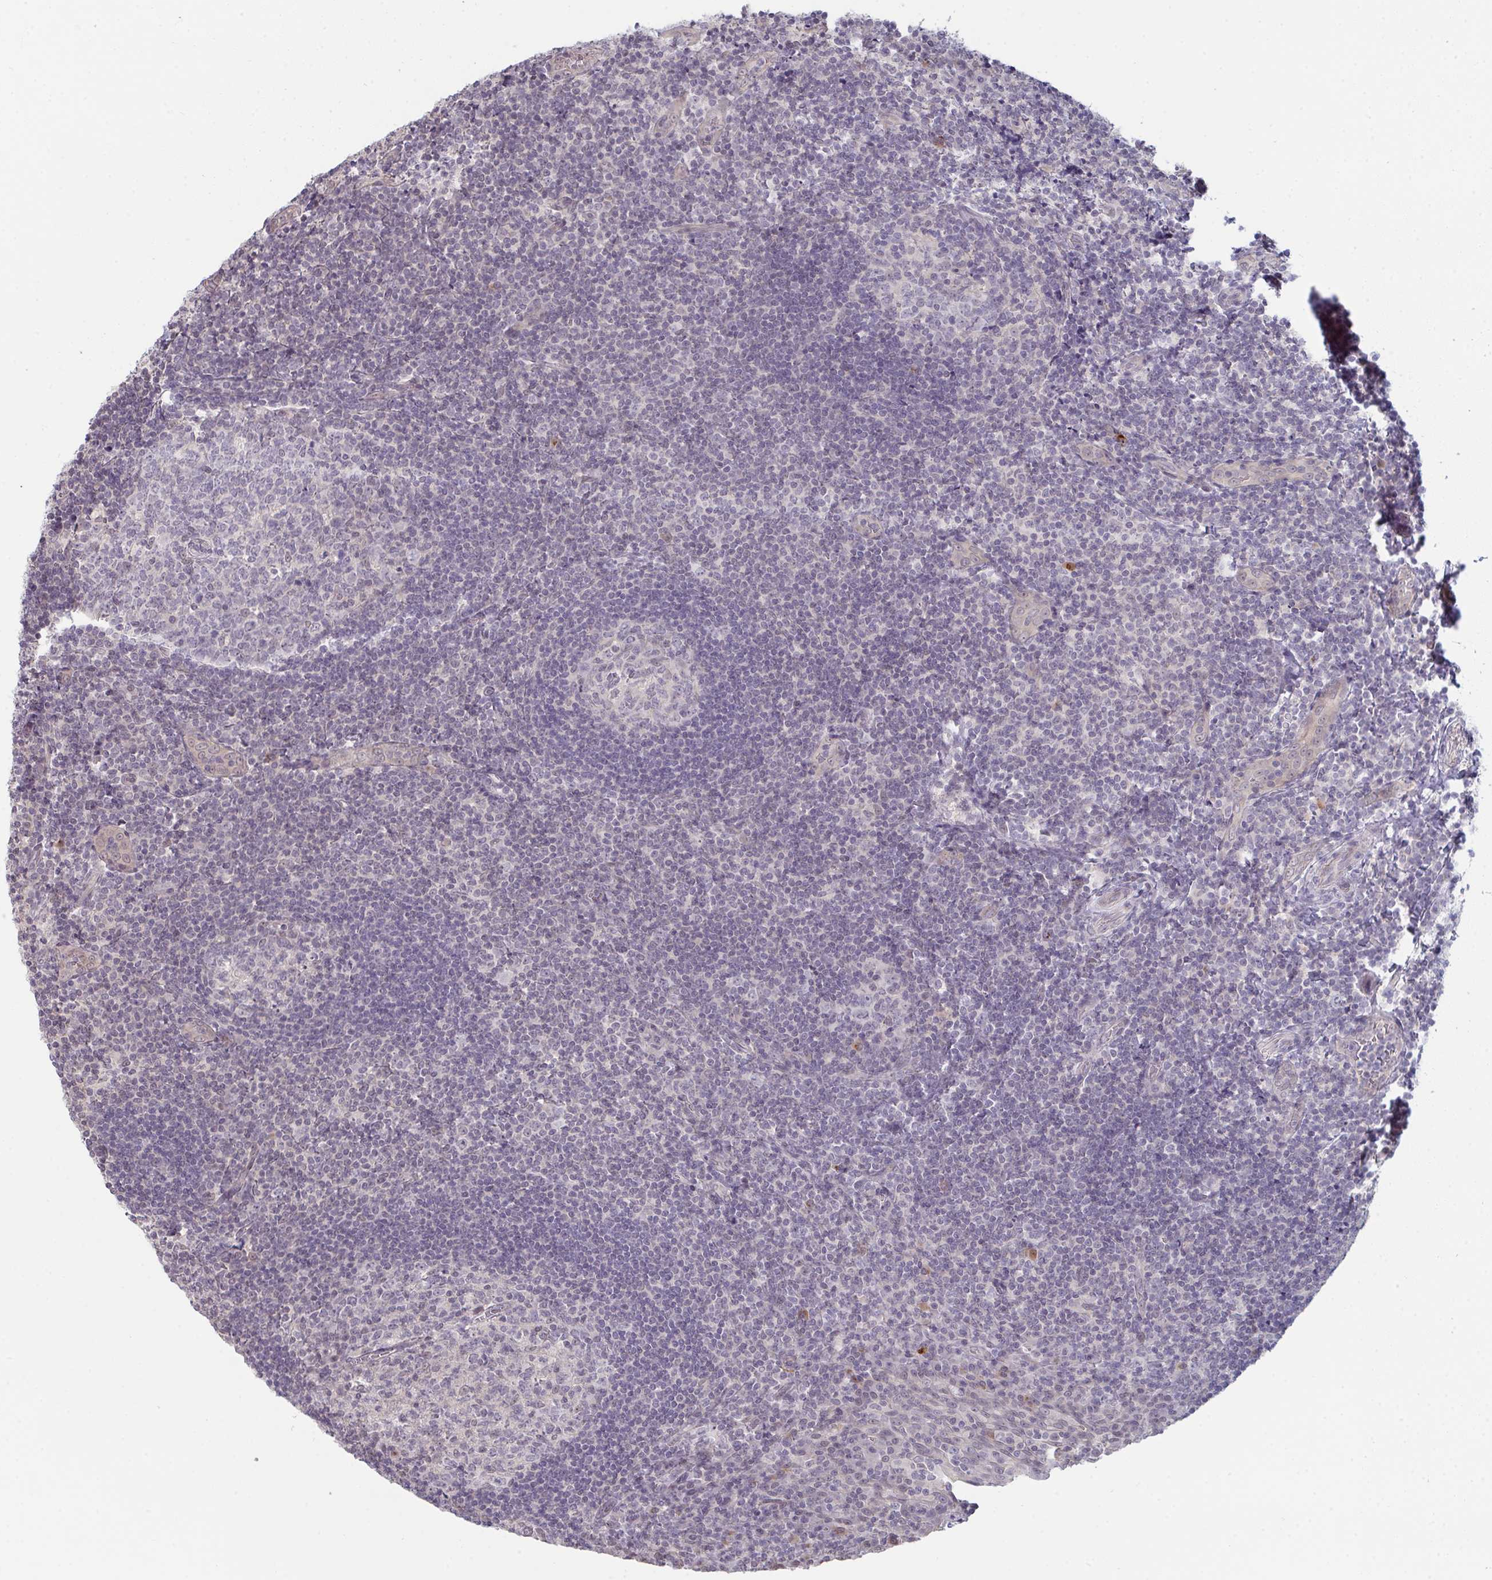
{"staining": {"intensity": "negative", "quantity": "none", "location": "none"}, "tissue": "tonsil", "cell_type": "Germinal center cells", "image_type": "normal", "snomed": [{"axis": "morphology", "description": "Normal tissue, NOS"}, {"axis": "topography", "description": "Tonsil"}], "caption": "High magnification brightfield microscopy of normal tonsil stained with DAB (3,3'-diaminobenzidine) (brown) and counterstained with hematoxylin (blue): germinal center cells show no significant staining.", "gene": "ZNF214", "patient": {"sex": "male", "age": 17}}